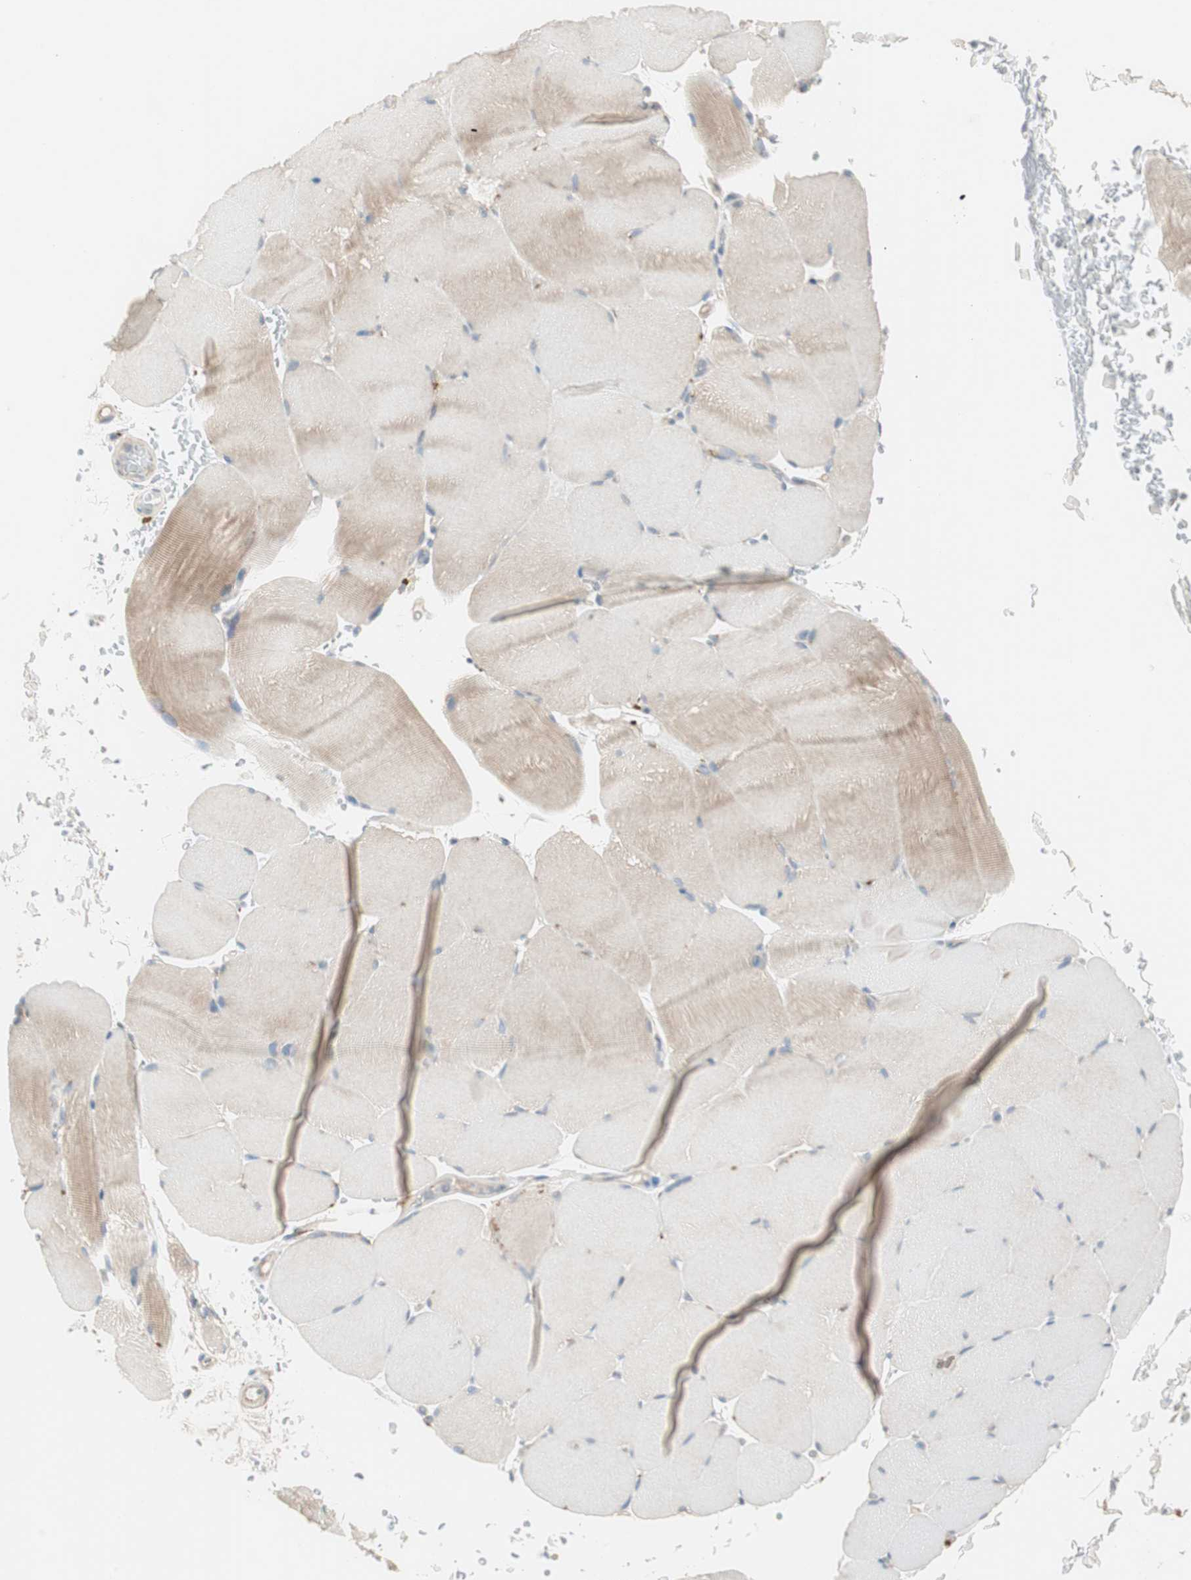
{"staining": {"intensity": "weak", "quantity": "25%-75%", "location": "cytoplasmic/membranous"}, "tissue": "skeletal muscle", "cell_type": "Myocytes", "image_type": "normal", "snomed": [{"axis": "morphology", "description": "Normal tissue, NOS"}, {"axis": "topography", "description": "Skeletal muscle"}, {"axis": "topography", "description": "Parathyroid gland"}], "caption": "Skeletal muscle was stained to show a protein in brown. There is low levels of weak cytoplasmic/membranous positivity in about 25%-75% of myocytes. (brown staining indicates protein expression, while blue staining denotes nuclei).", "gene": "RPL23", "patient": {"sex": "female", "age": 37}}